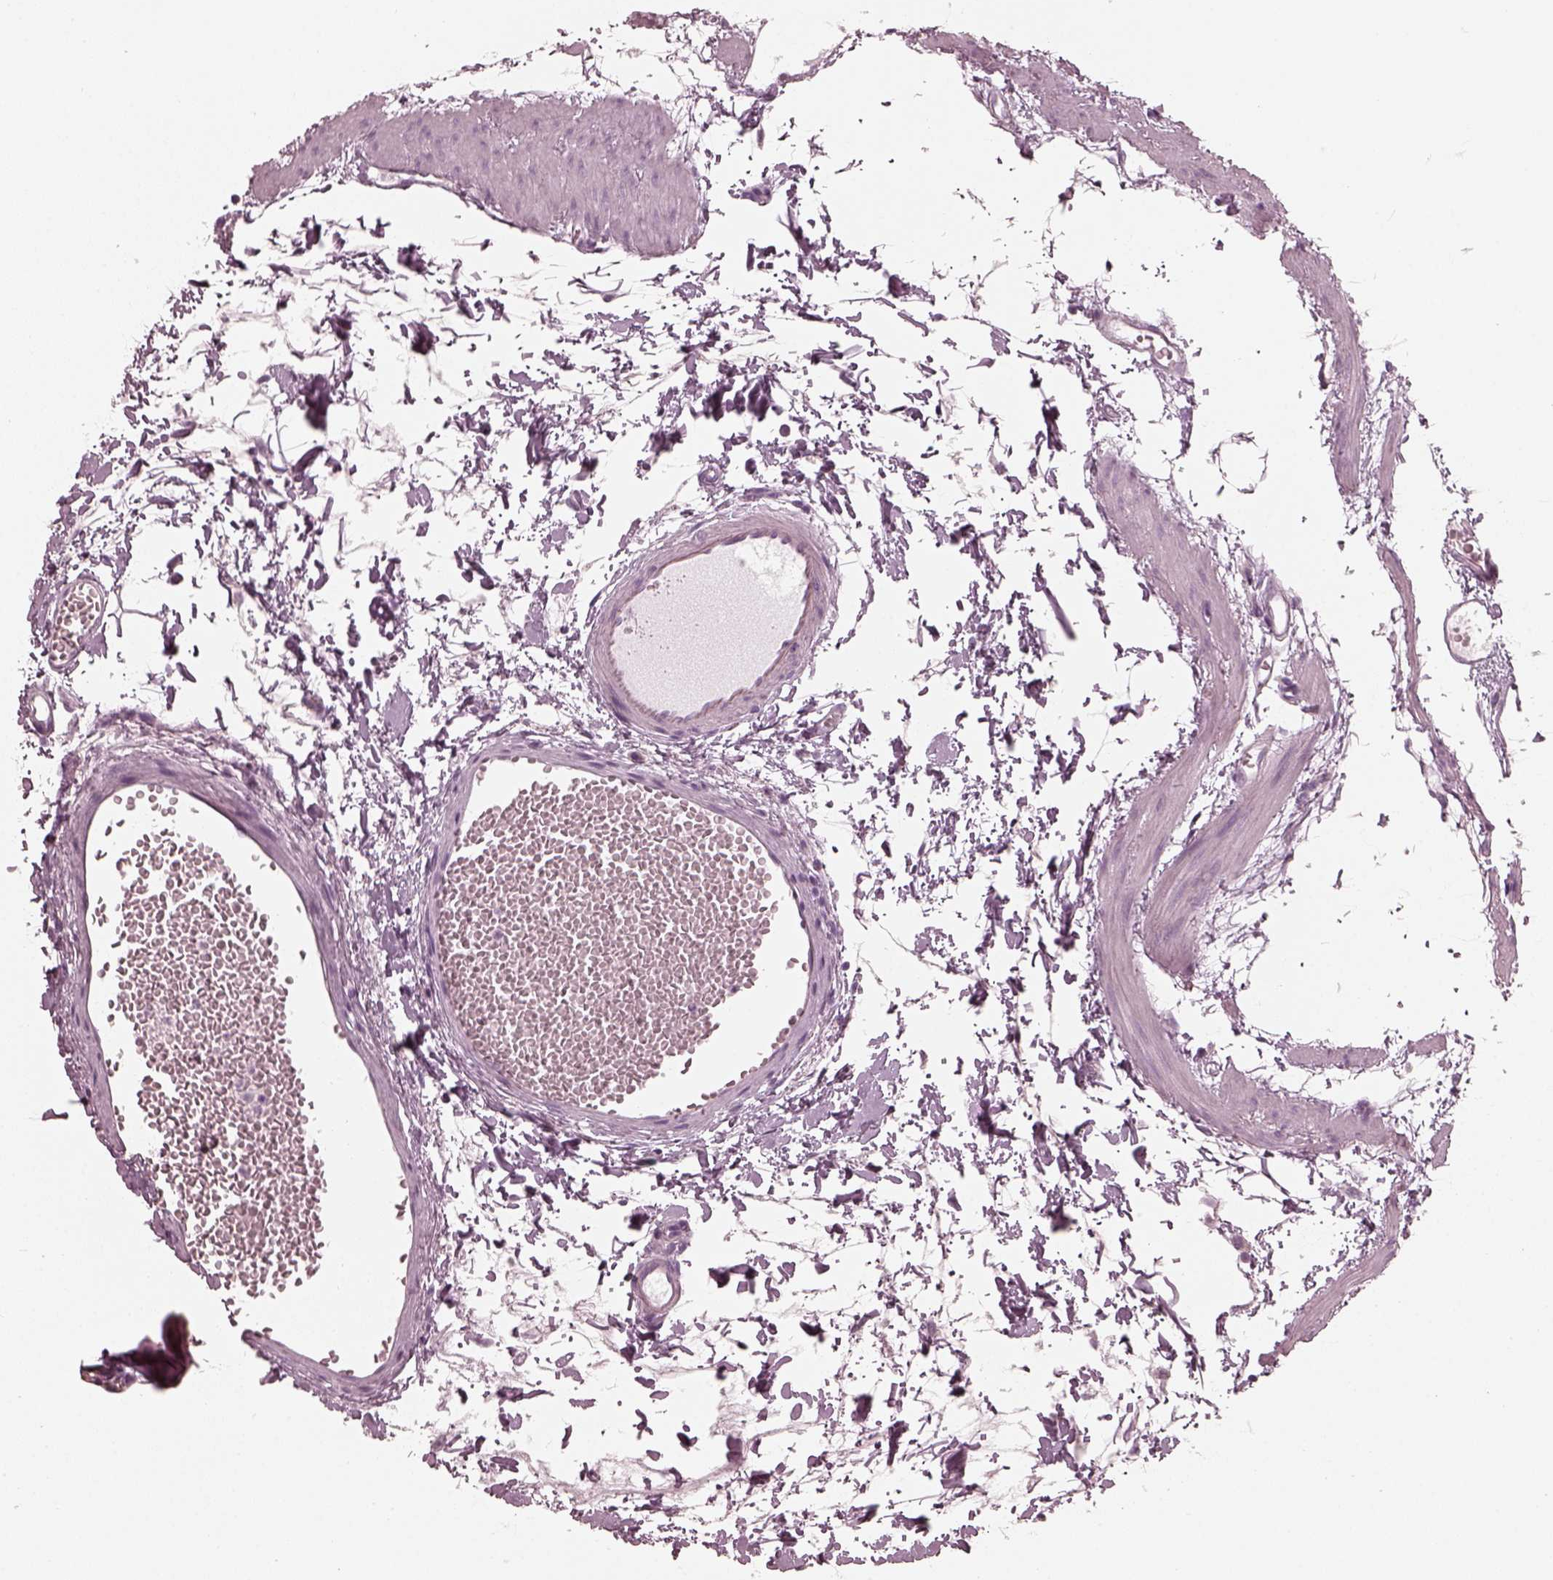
{"staining": {"intensity": "negative", "quantity": "none", "location": "none"}, "tissue": "stomach", "cell_type": "Glandular cells", "image_type": "normal", "snomed": [{"axis": "morphology", "description": "Normal tissue, NOS"}, {"axis": "topography", "description": "Stomach"}], "caption": "A high-resolution histopathology image shows immunohistochemistry staining of normal stomach, which displays no significant positivity in glandular cells. (Immunohistochemistry, brightfield microscopy, high magnification).", "gene": "SAXO2", "patient": {"sex": "male", "age": 55}}